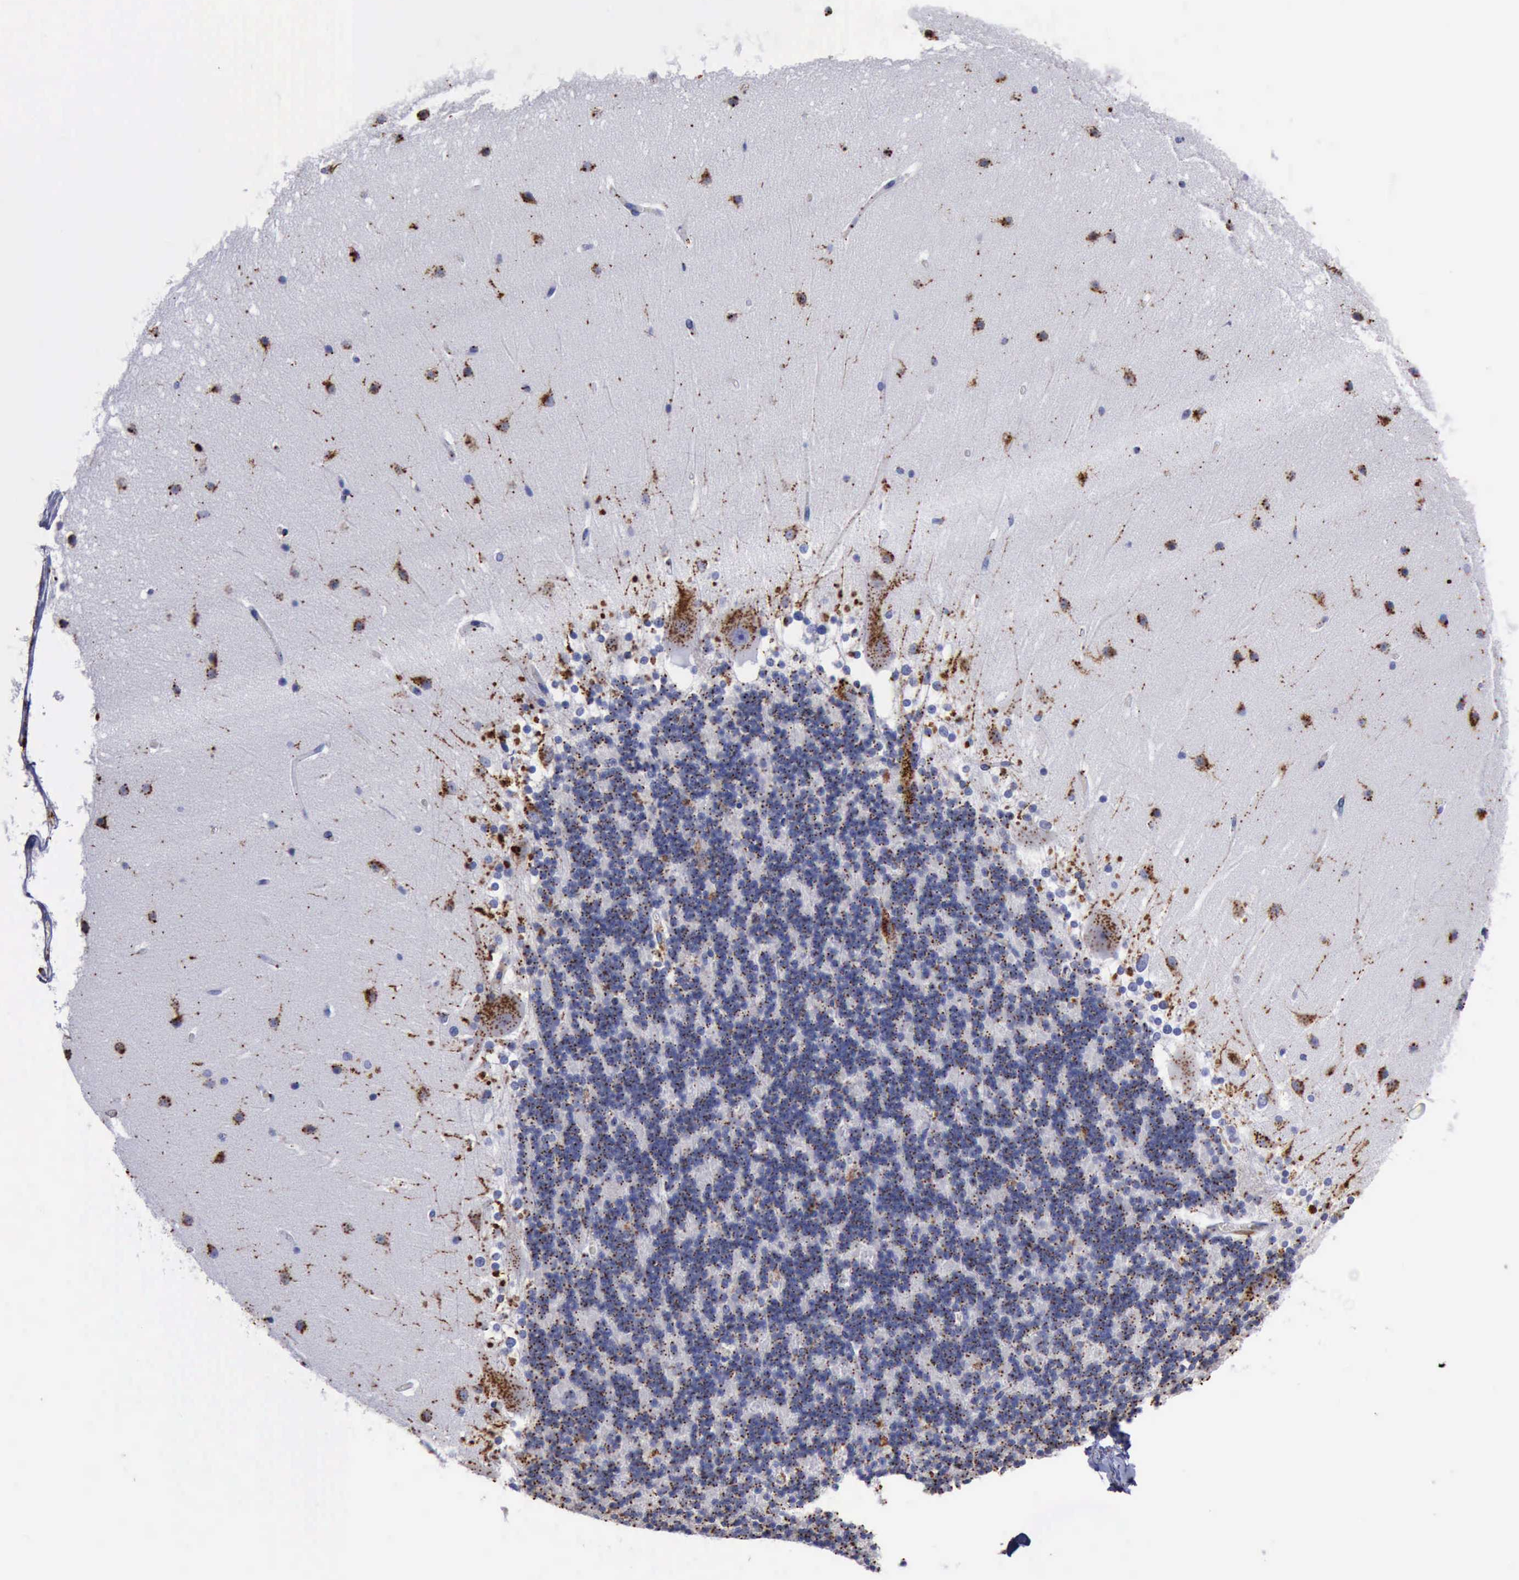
{"staining": {"intensity": "moderate", "quantity": ">75%", "location": "cytoplasmic/membranous"}, "tissue": "cerebellum", "cell_type": "Cells in granular layer", "image_type": "normal", "snomed": [{"axis": "morphology", "description": "Normal tissue, NOS"}, {"axis": "topography", "description": "Cerebellum"}], "caption": "Cerebellum stained for a protein (brown) reveals moderate cytoplasmic/membranous positive positivity in about >75% of cells in granular layer.", "gene": "CTSD", "patient": {"sex": "female", "age": 19}}